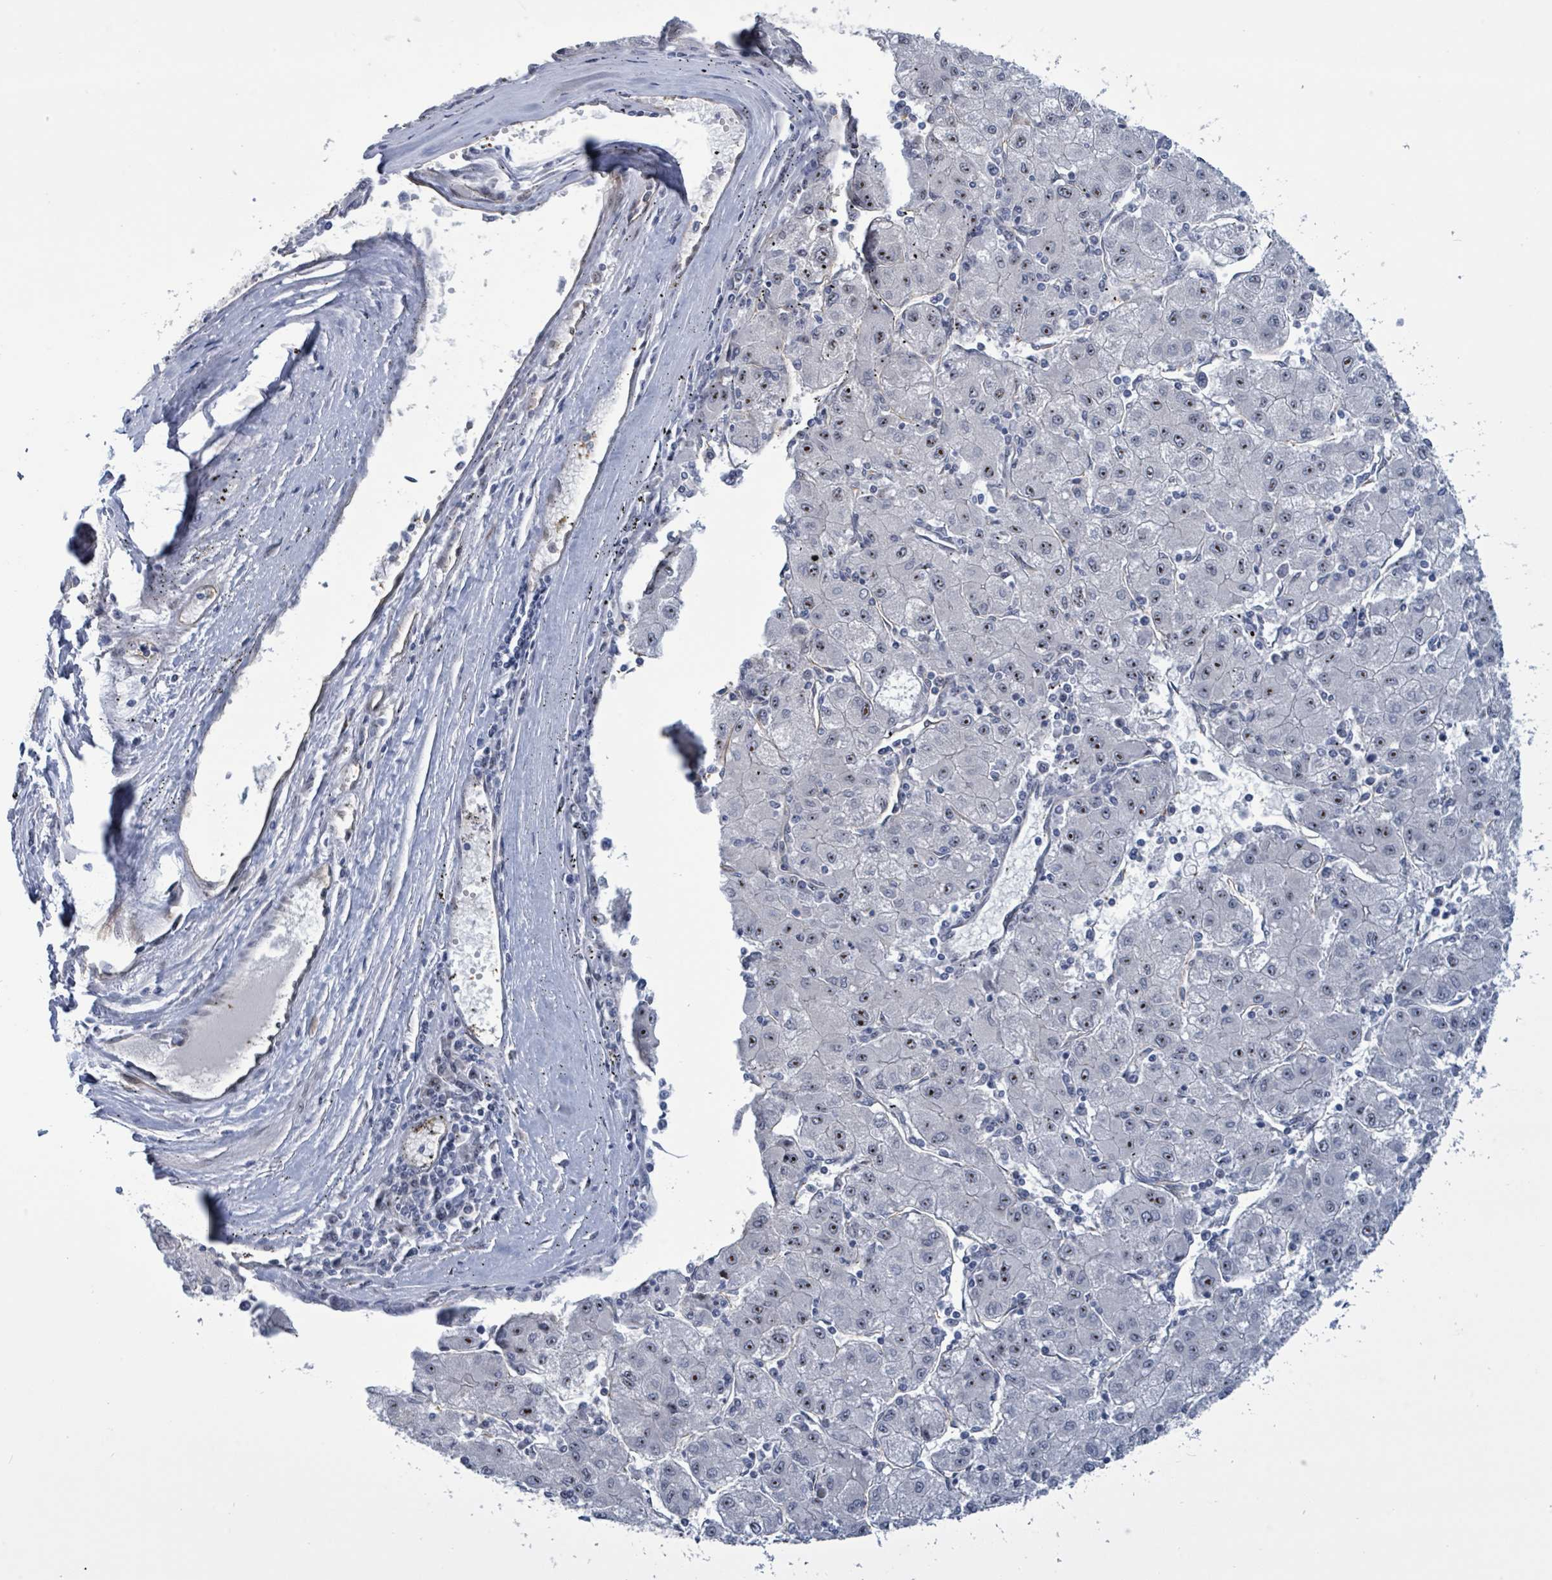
{"staining": {"intensity": "negative", "quantity": "none", "location": "none"}, "tissue": "liver cancer", "cell_type": "Tumor cells", "image_type": "cancer", "snomed": [{"axis": "morphology", "description": "Carcinoma, Hepatocellular, NOS"}, {"axis": "topography", "description": "Liver"}], "caption": "The IHC histopathology image has no significant positivity in tumor cells of liver hepatocellular carcinoma tissue.", "gene": "RRN3", "patient": {"sex": "male", "age": 72}}